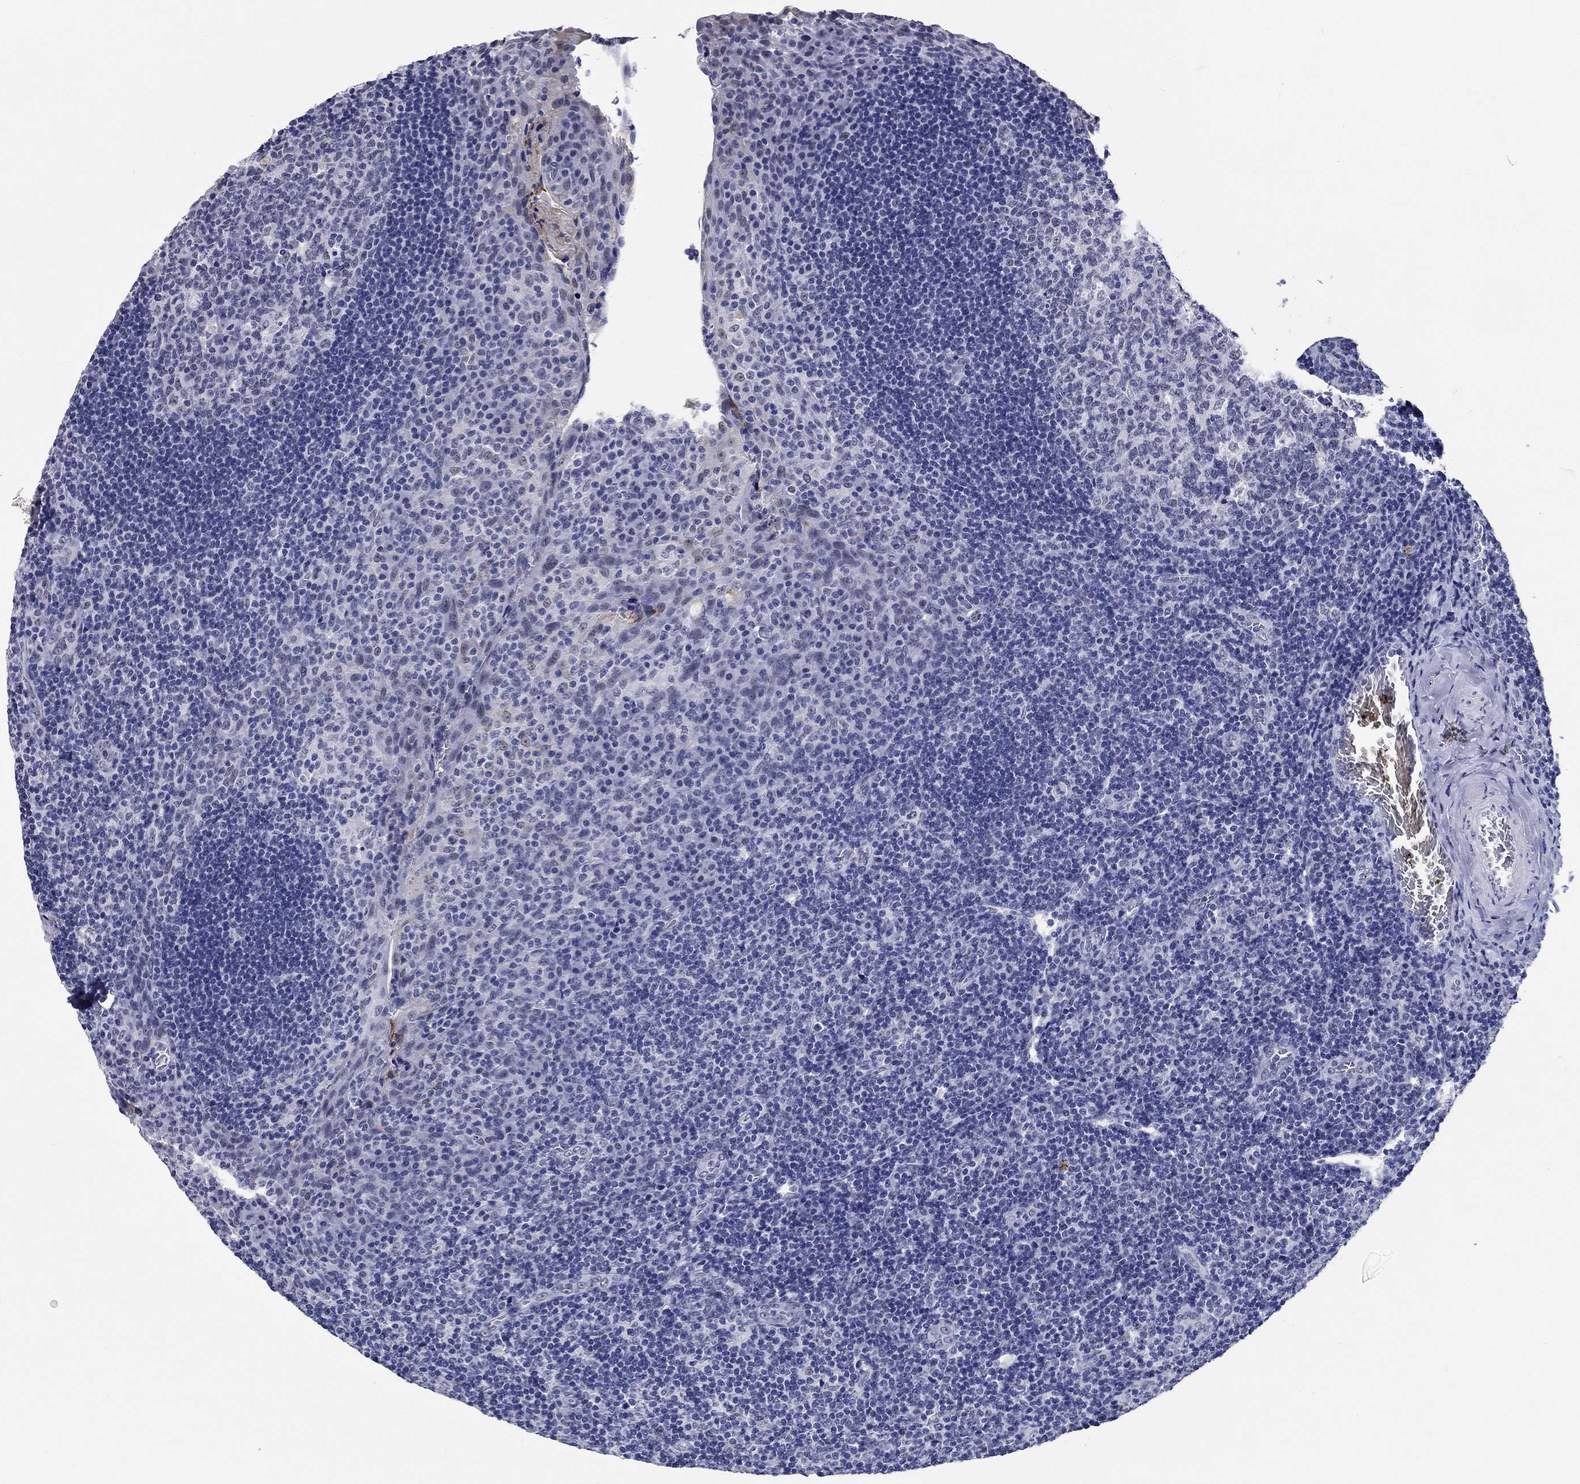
{"staining": {"intensity": "negative", "quantity": "none", "location": "none"}, "tissue": "tonsil", "cell_type": "Germinal center cells", "image_type": "normal", "snomed": [{"axis": "morphology", "description": "Normal tissue, NOS"}, {"axis": "topography", "description": "Tonsil"}], "caption": "A high-resolution image shows immunohistochemistry (IHC) staining of unremarkable tonsil, which displays no significant expression in germinal center cells.", "gene": "GRIN1", "patient": {"sex": "male", "age": 17}}